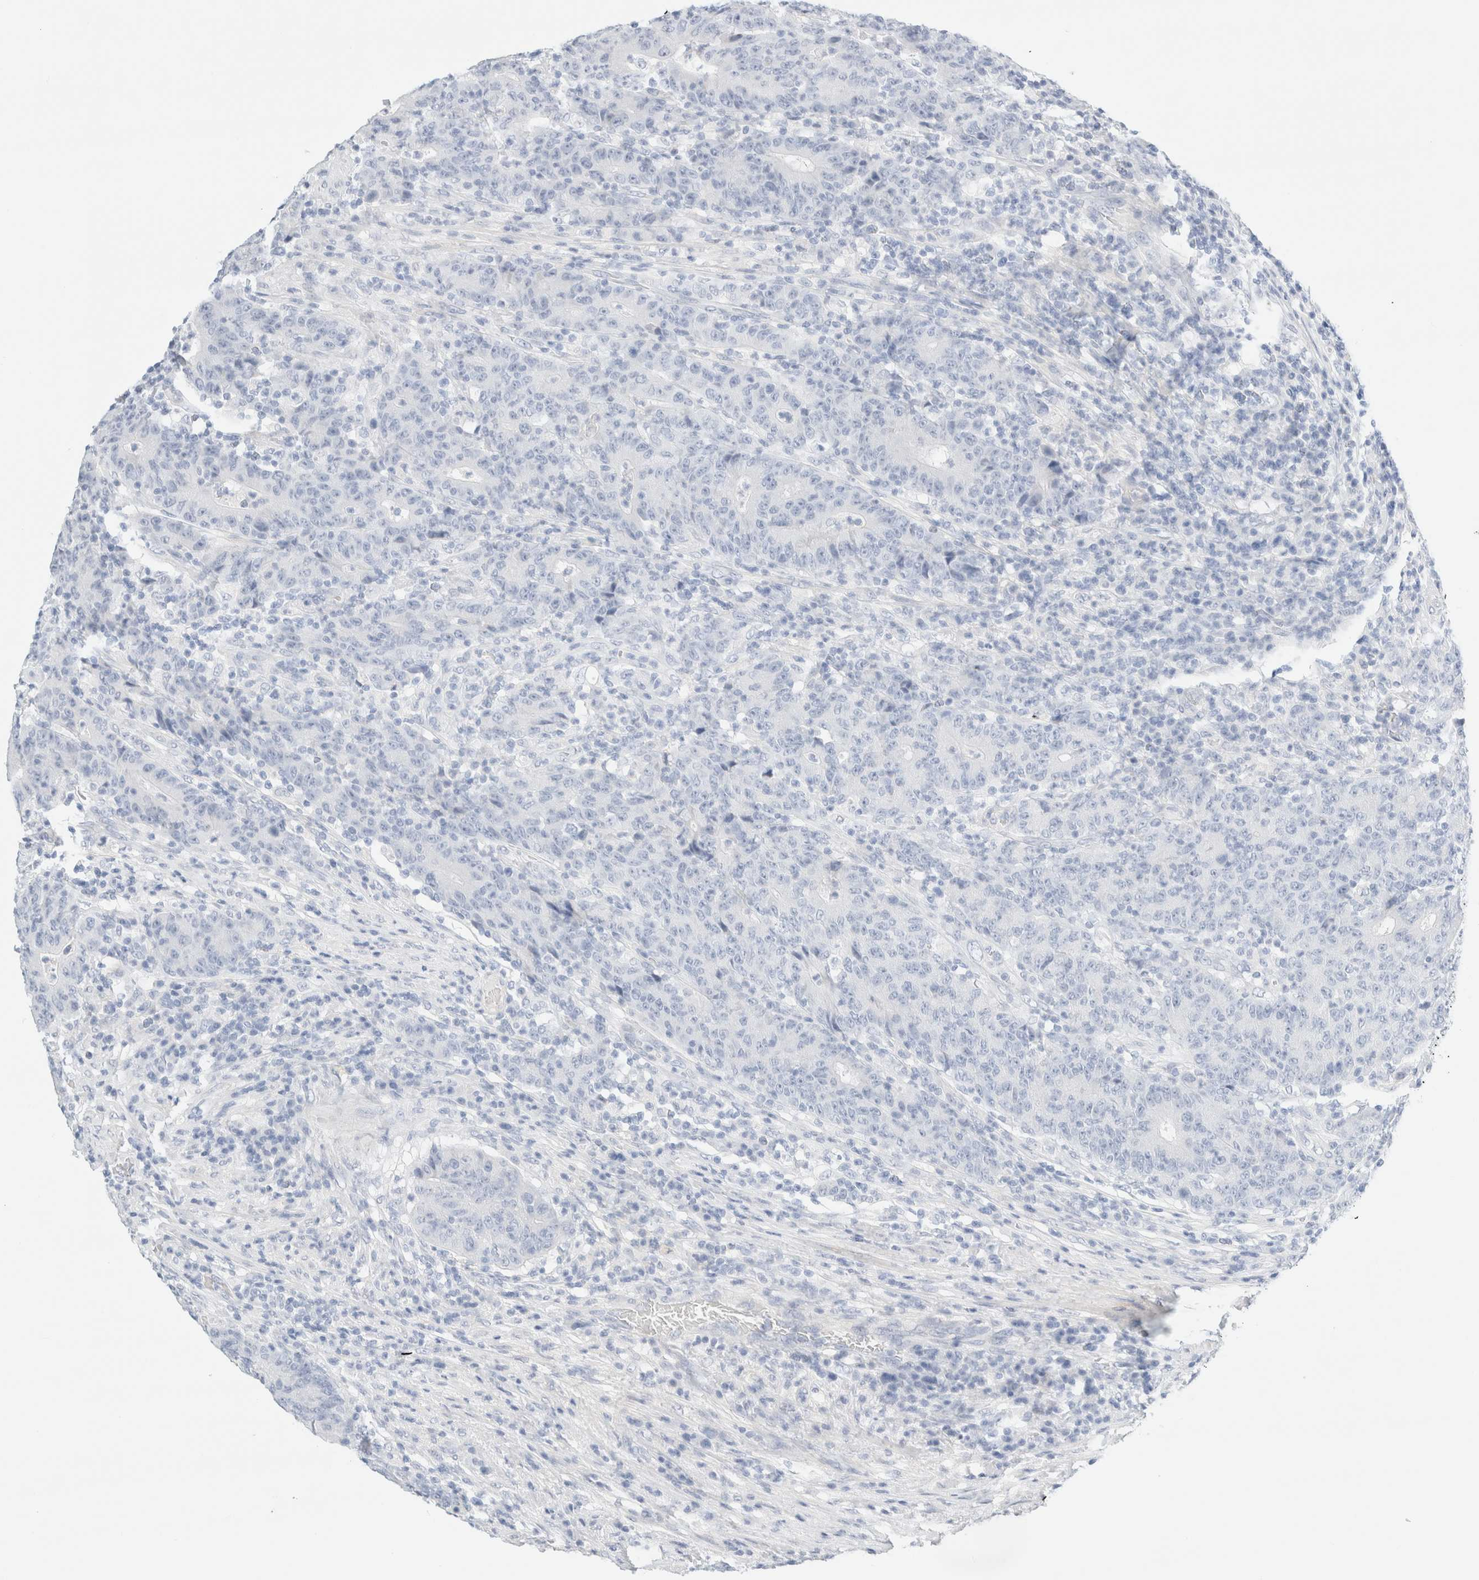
{"staining": {"intensity": "negative", "quantity": "none", "location": "none"}, "tissue": "colorectal cancer", "cell_type": "Tumor cells", "image_type": "cancer", "snomed": [{"axis": "morphology", "description": "Normal tissue, NOS"}, {"axis": "morphology", "description": "Adenocarcinoma, NOS"}, {"axis": "topography", "description": "Colon"}], "caption": "This histopathology image is of adenocarcinoma (colorectal) stained with IHC to label a protein in brown with the nuclei are counter-stained blue. There is no expression in tumor cells.", "gene": "DPYS", "patient": {"sex": "female", "age": 75}}